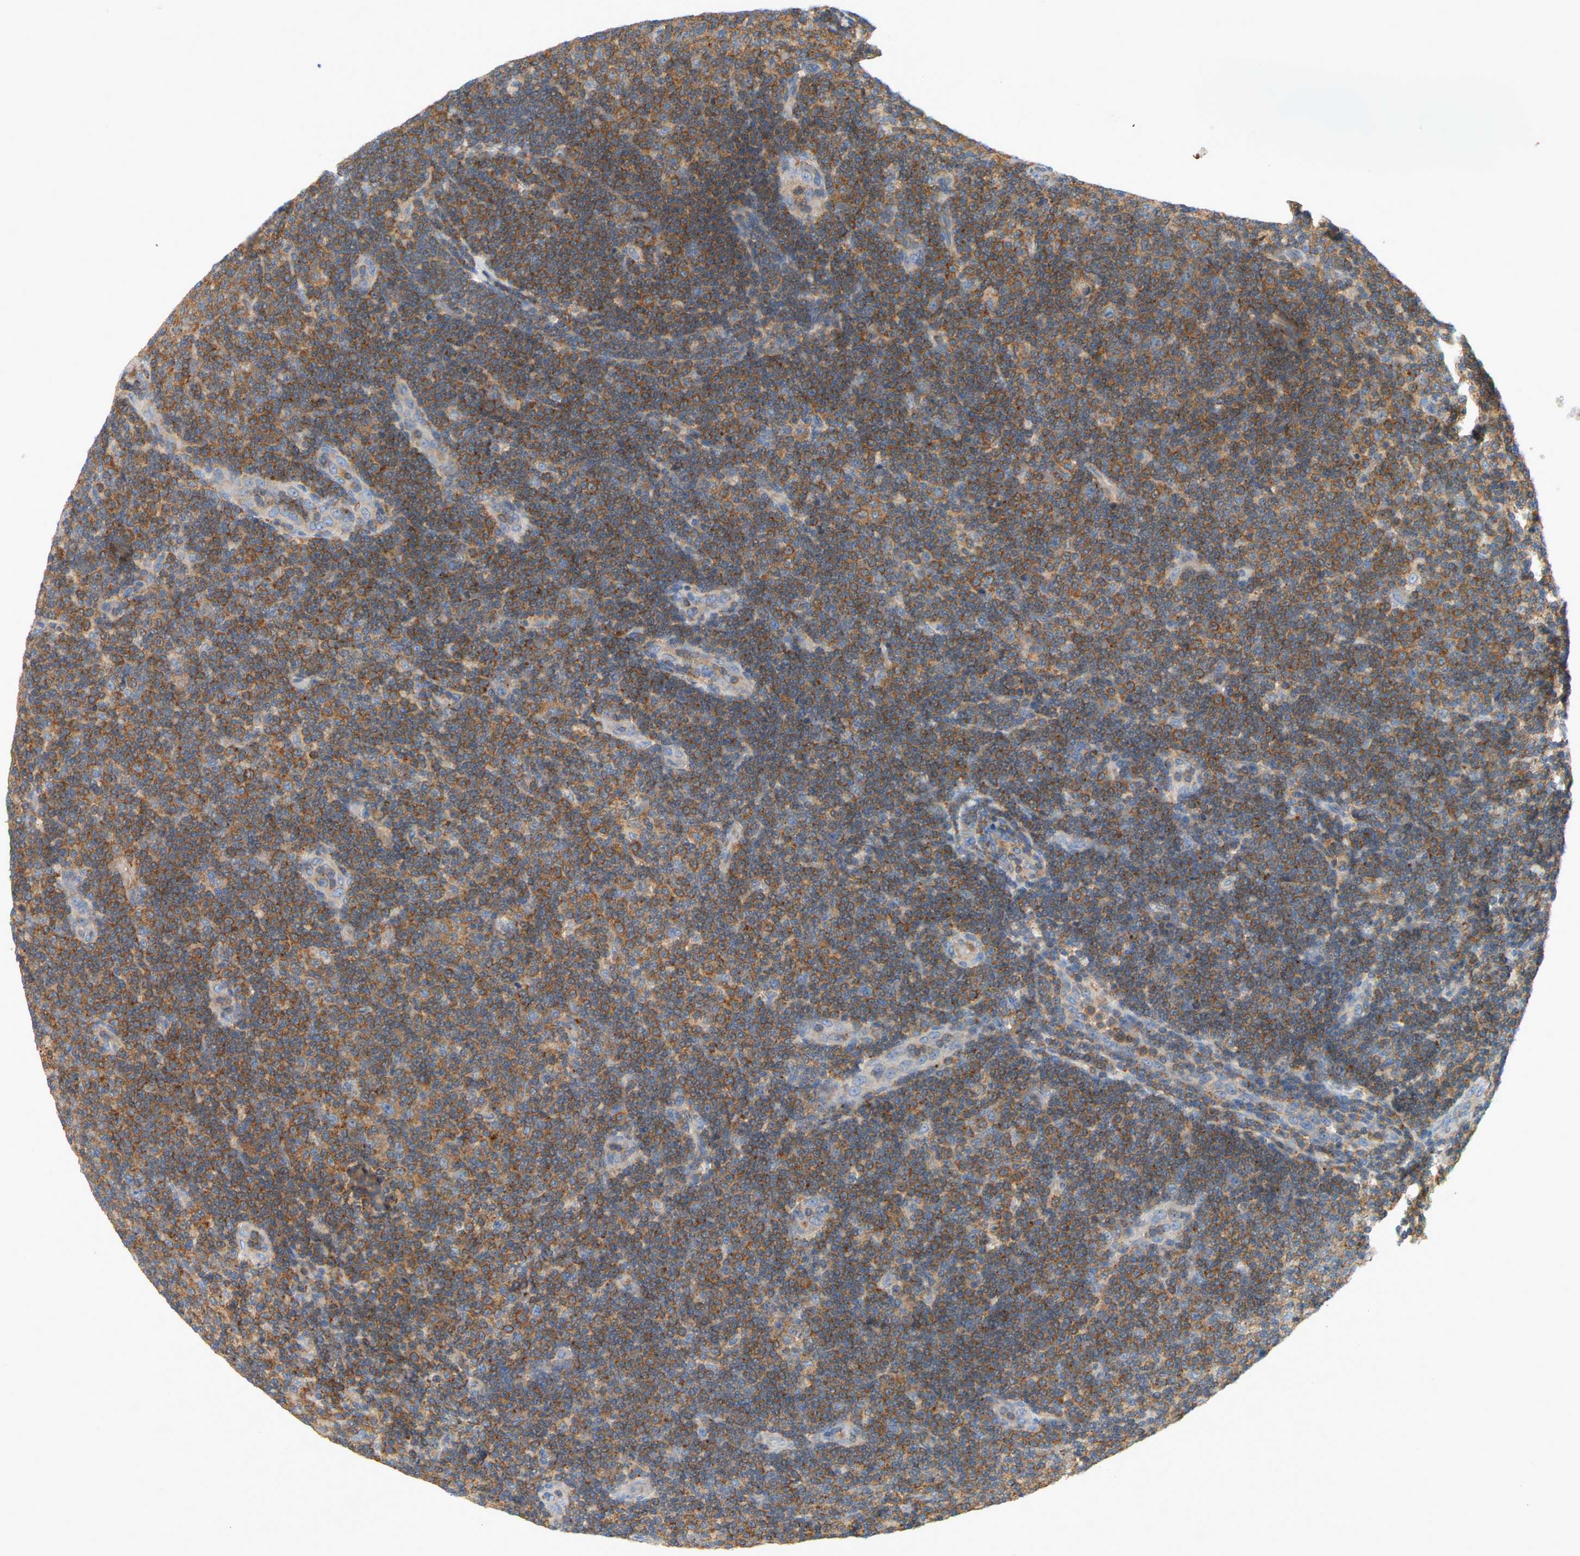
{"staining": {"intensity": "strong", "quantity": ">75%", "location": "cytoplasmic/membranous"}, "tissue": "lymphoma", "cell_type": "Tumor cells", "image_type": "cancer", "snomed": [{"axis": "morphology", "description": "Malignant lymphoma, non-Hodgkin's type, Low grade"}, {"axis": "topography", "description": "Lymph node"}], "caption": "The image demonstrates staining of low-grade malignant lymphoma, non-Hodgkin's type, revealing strong cytoplasmic/membranous protein positivity (brown color) within tumor cells.", "gene": "AKAP13", "patient": {"sex": "male", "age": 83}}